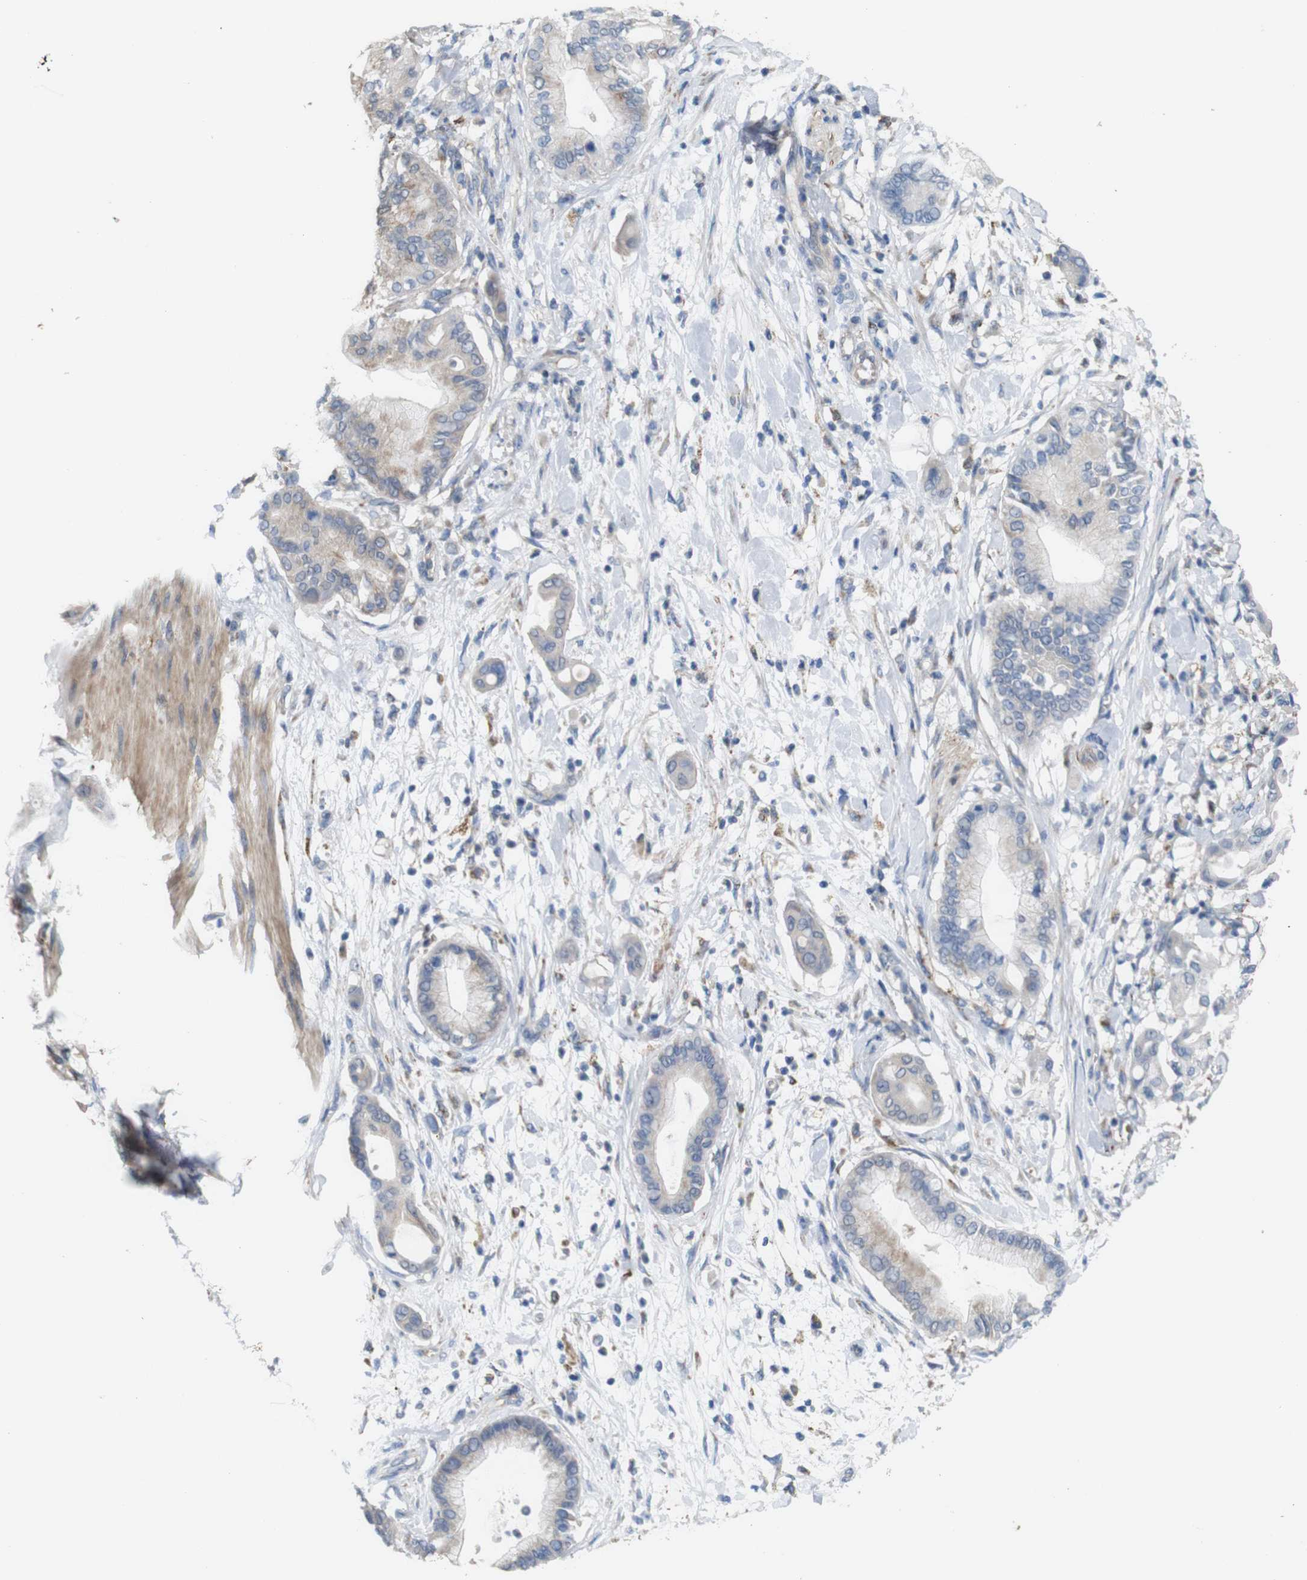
{"staining": {"intensity": "weak", "quantity": "<25%", "location": "cytoplasmic/membranous"}, "tissue": "pancreatic cancer", "cell_type": "Tumor cells", "image_type": "cancer", "snomed": [{"axis": "morphology", "description": "Adenocarcinoma, NOS"}, {"axis": "morphology", "description": "Adenocarcinoma, metastatic, NOS"}, {"axis": "topography", "description": "Lymph node"}, {"axis": "topography", "description": "Pancreas"}, {"axis": "topography", "description": "Duodenum"}], "caption": "An immunohistochemistry photomicrograph of metastatic adenocarcinoma (pancreatic) is shown. There is no staining in tumor cells of metastatic adenocarcinoma (pancreatic).", "gene": "PTPRR", "patient": {"sex": "female", "age": 64}}